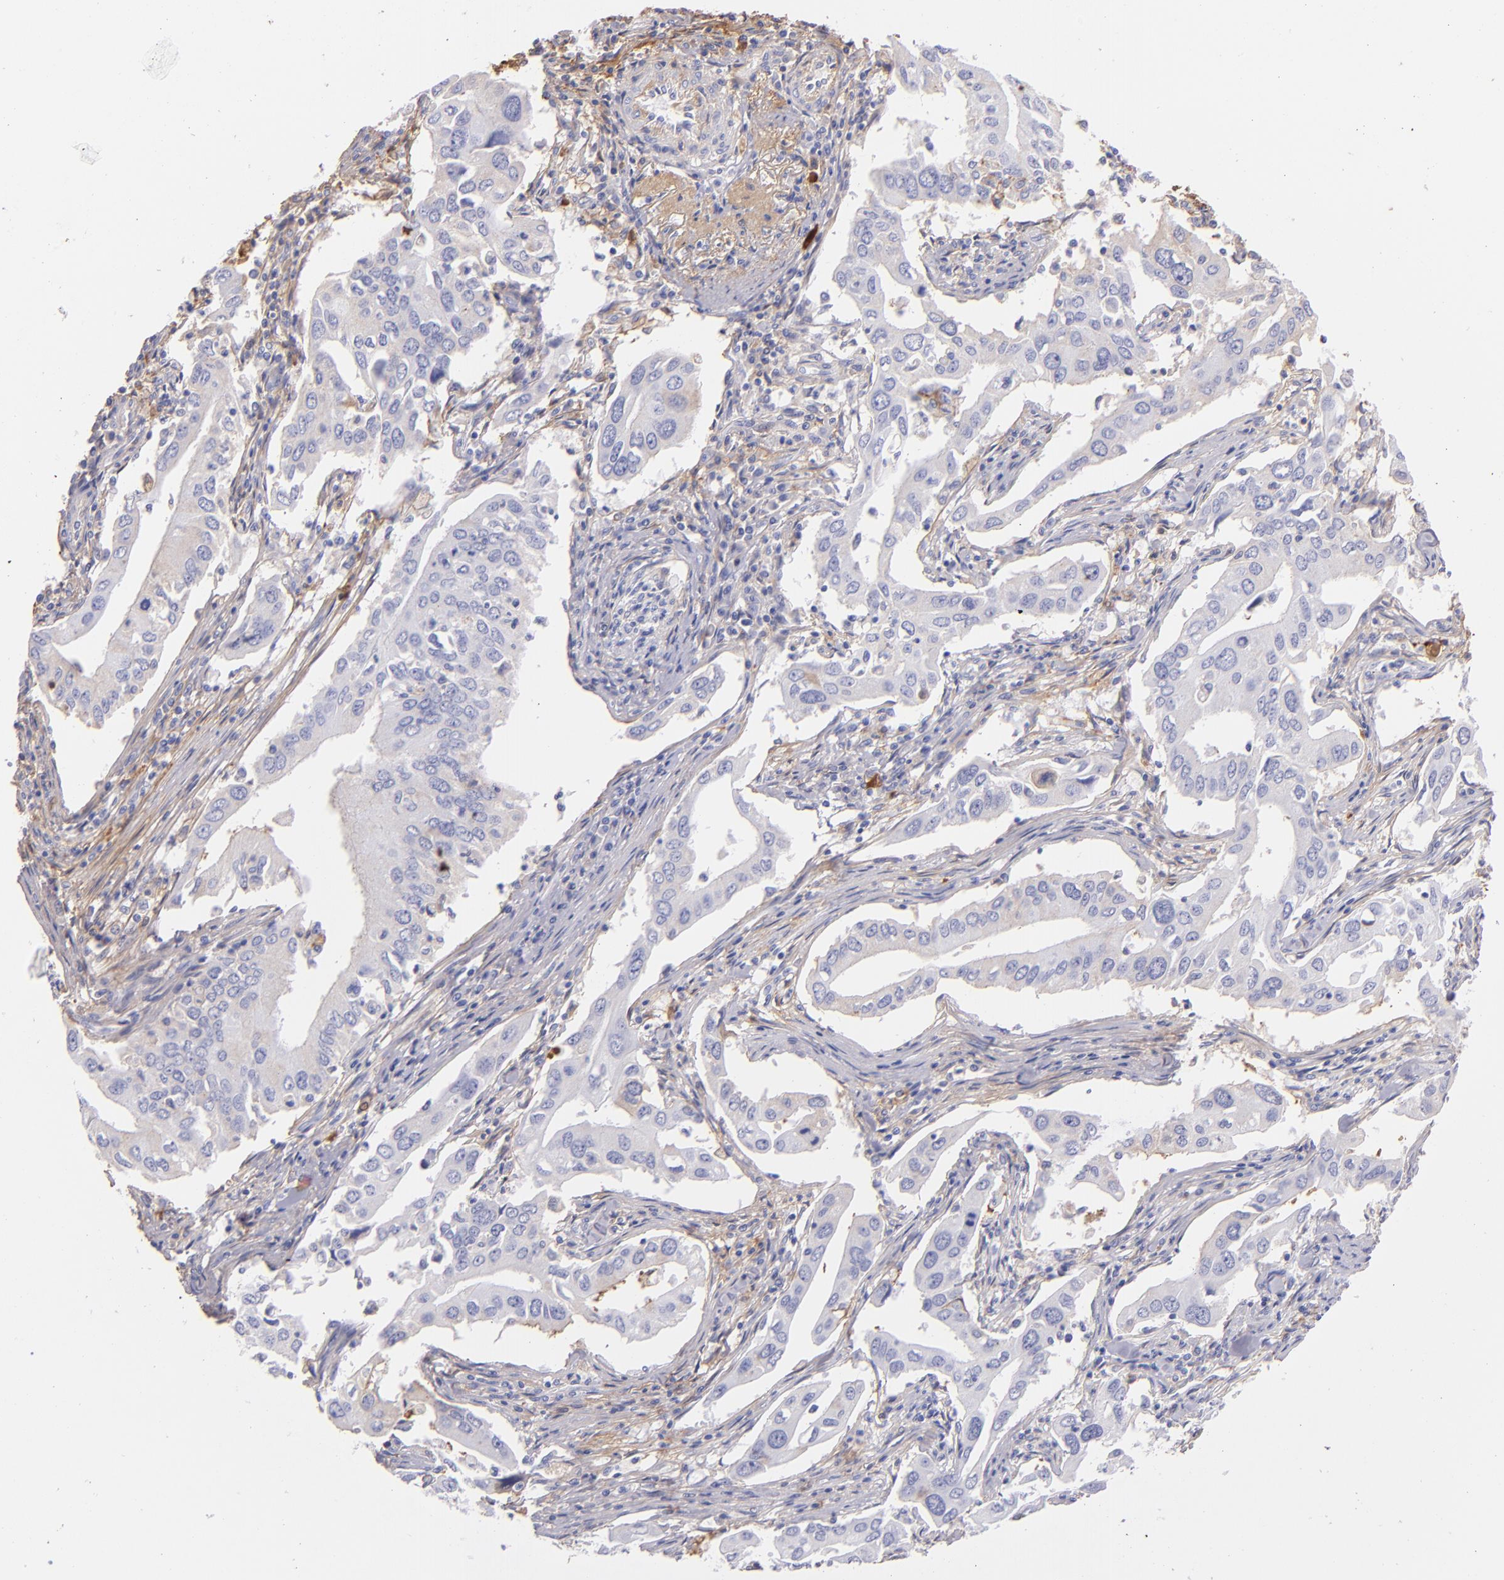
{"staining": {"intensity": "moderate", "quantity": "<25%", "location": "cytoplasmic/membranous"}, "tissue": "lung cancer", "cell_type": "Tumor cells", "image_type": "cancer", "snomed": [{"axis": "morphology", "description": "Adenocarcinoma, NOS"}, {"axis": "topography", "description": "Lung"}], "caption": "Protein analysis of lung adenocarcinoma tissue reveals moderate cytoplasmic/membranous staining in approximately <25% of tumor cells.", "gene": "FGB", "patient": {"sex": "male", "age": 48}}